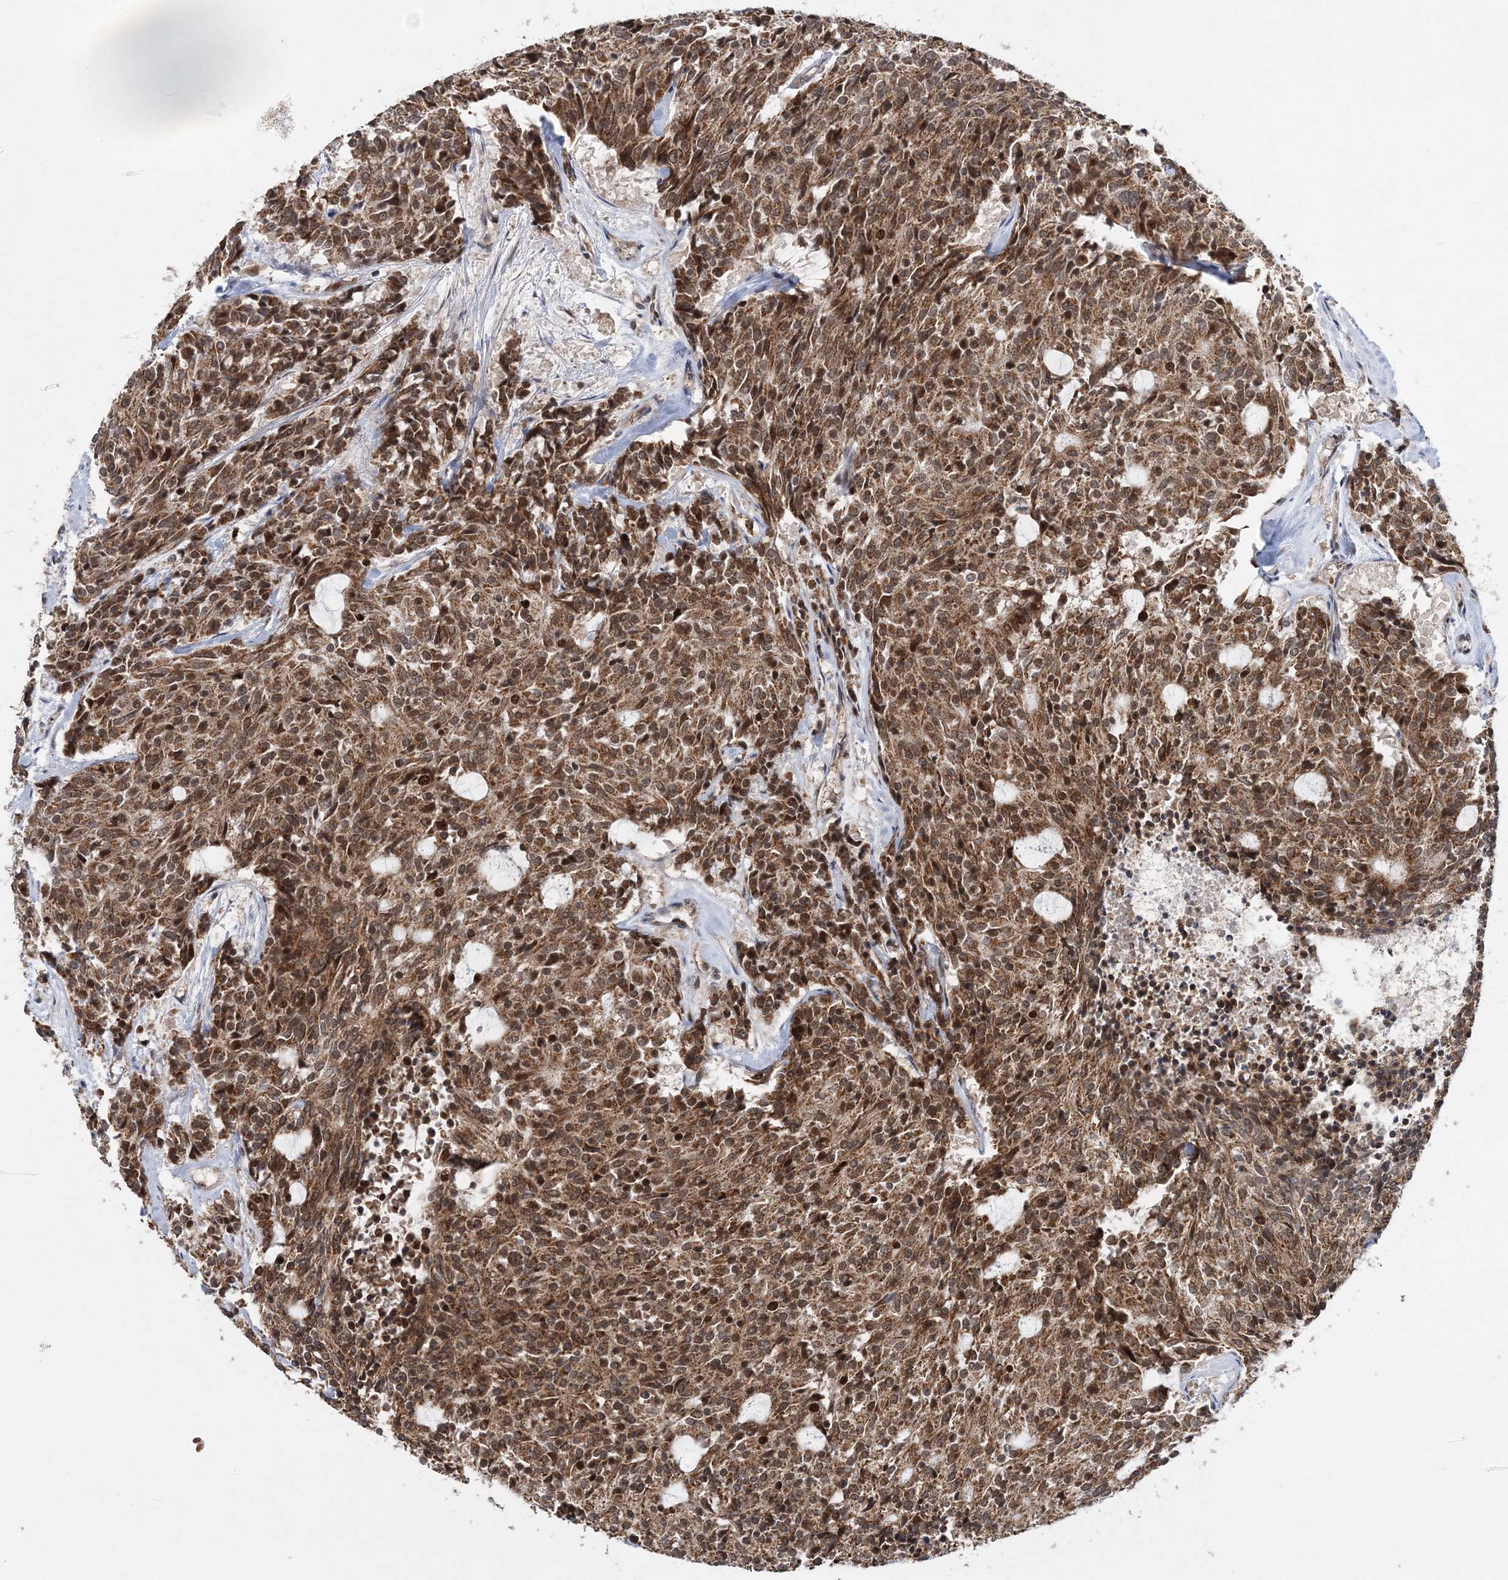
{"staining": {"intensity": "moderate", "quantity": ">75%", "location": "cytoplasmic/membranous,nuclear"}, "tissue": "carcinoid", "cell_type": "Tumor cells", "image_type": "cancer", "snomed": [{"axis": "morphology", "description": "Carcinoid, malignant, NOS"}, {"axis": "topography", "description": "Pancreas"}], "caption": "Immunohistochemical staining of malignant carcinoid demonstrates medium levels of moderate cytoplasmic/membranous and nuclear protein expression in approximately >75% of tumor cells. Nuclei are stained in blue.", "gene": "KIF4A", "patient": {"sex": "female", "age": 54}}